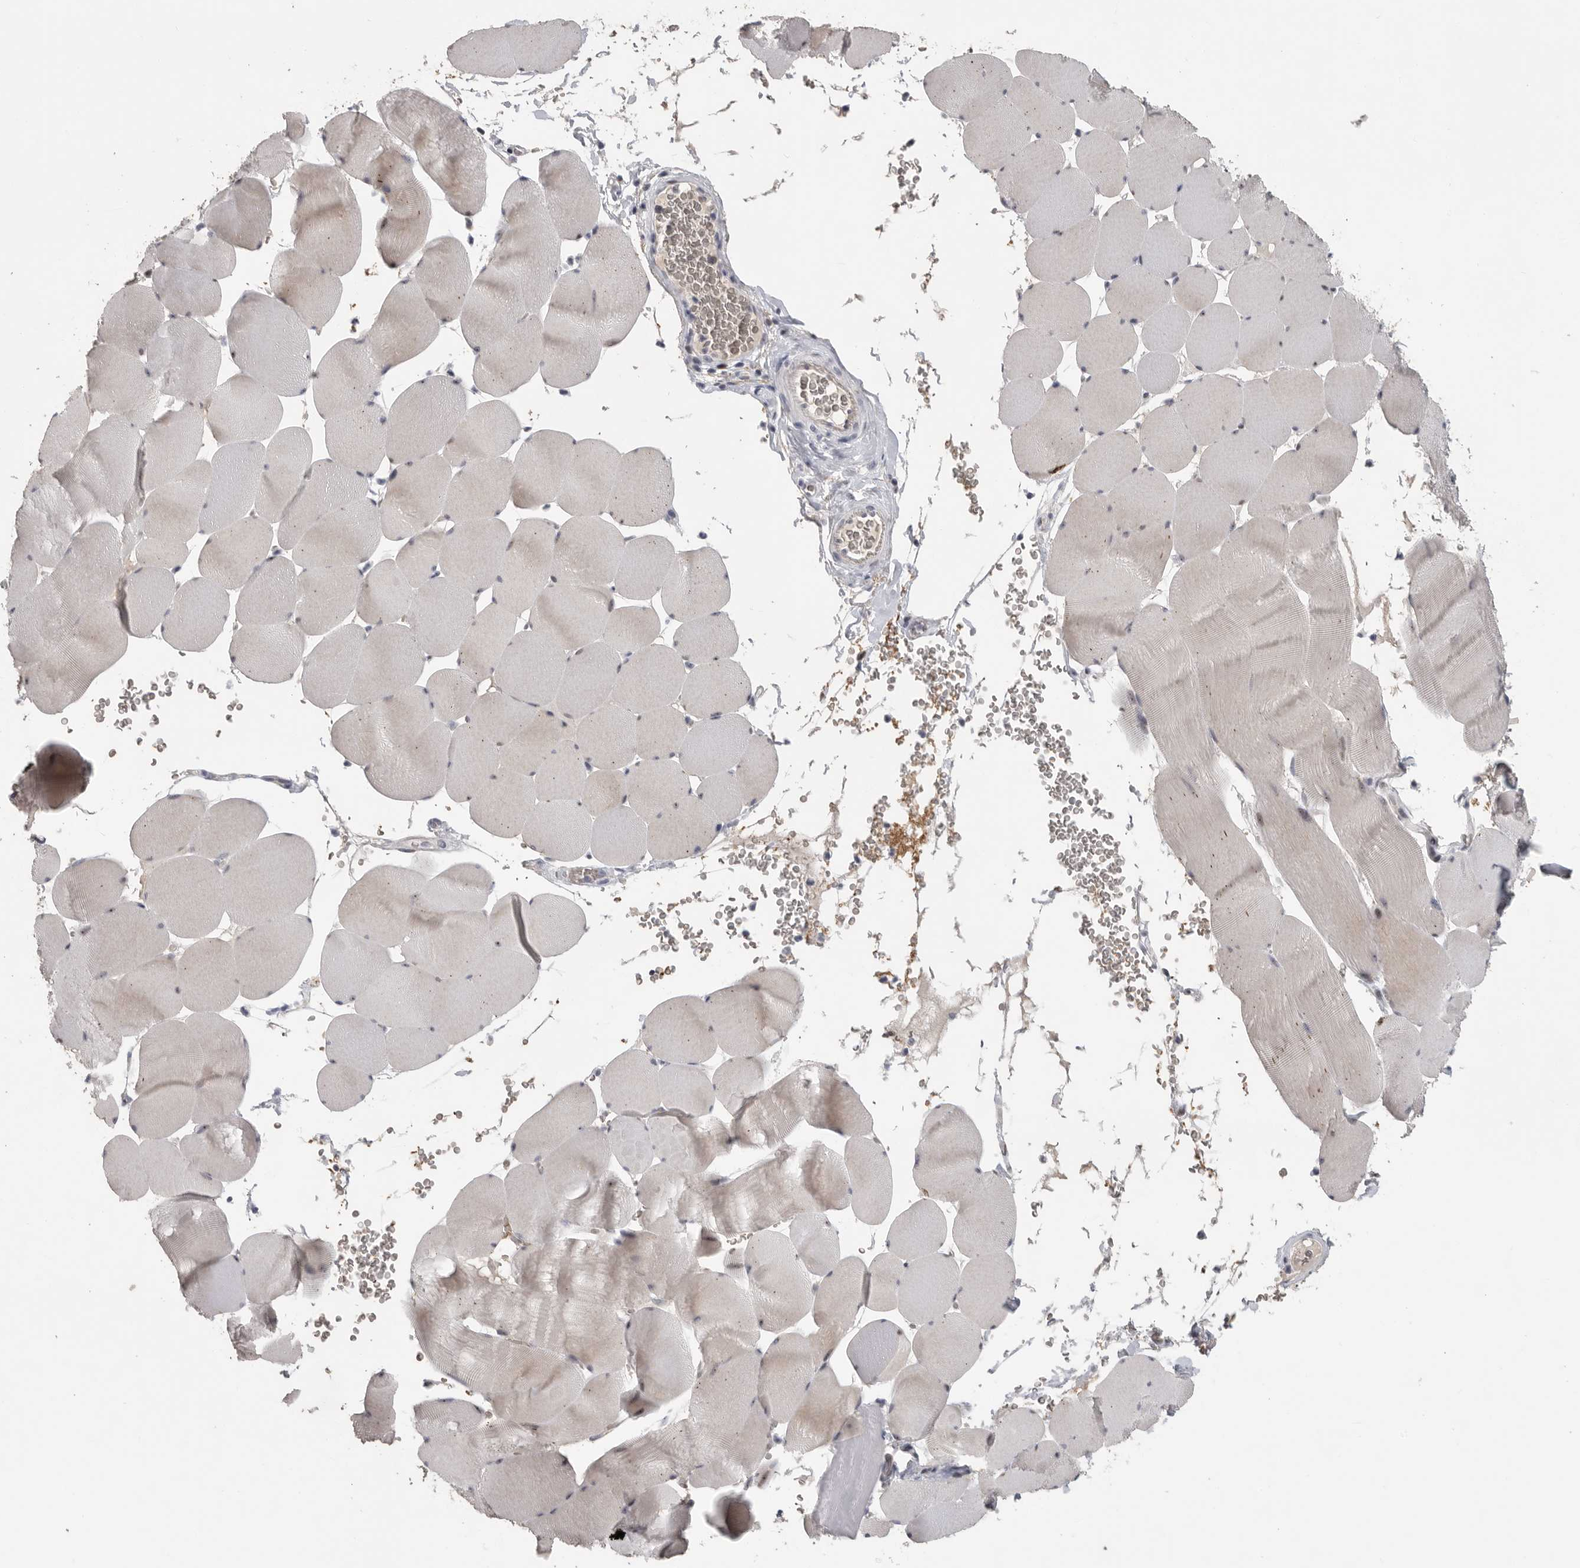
{"staining": {"intensity": "negative", "quantity": "none", "location": "none"}, "tissue": "skeletal muscle", "cell_type": "Myocytes", "image_type": "normal", "snomed": [{"axis": "morphology", "description": "Normal tissue, NOS"}, {"axis": "topography", "description": "Skeletal muscle"}], "caption": "The histopathology image displays no significant staining in myocytes of skeletal muscle. (Brightfield microscopy of DAB (3,3'-diaminobenzidine) immunohistochemistry (IHC) at high magnification).", "gene": "PCMTD1", "patient": {"sex": "male", "age": 62}}